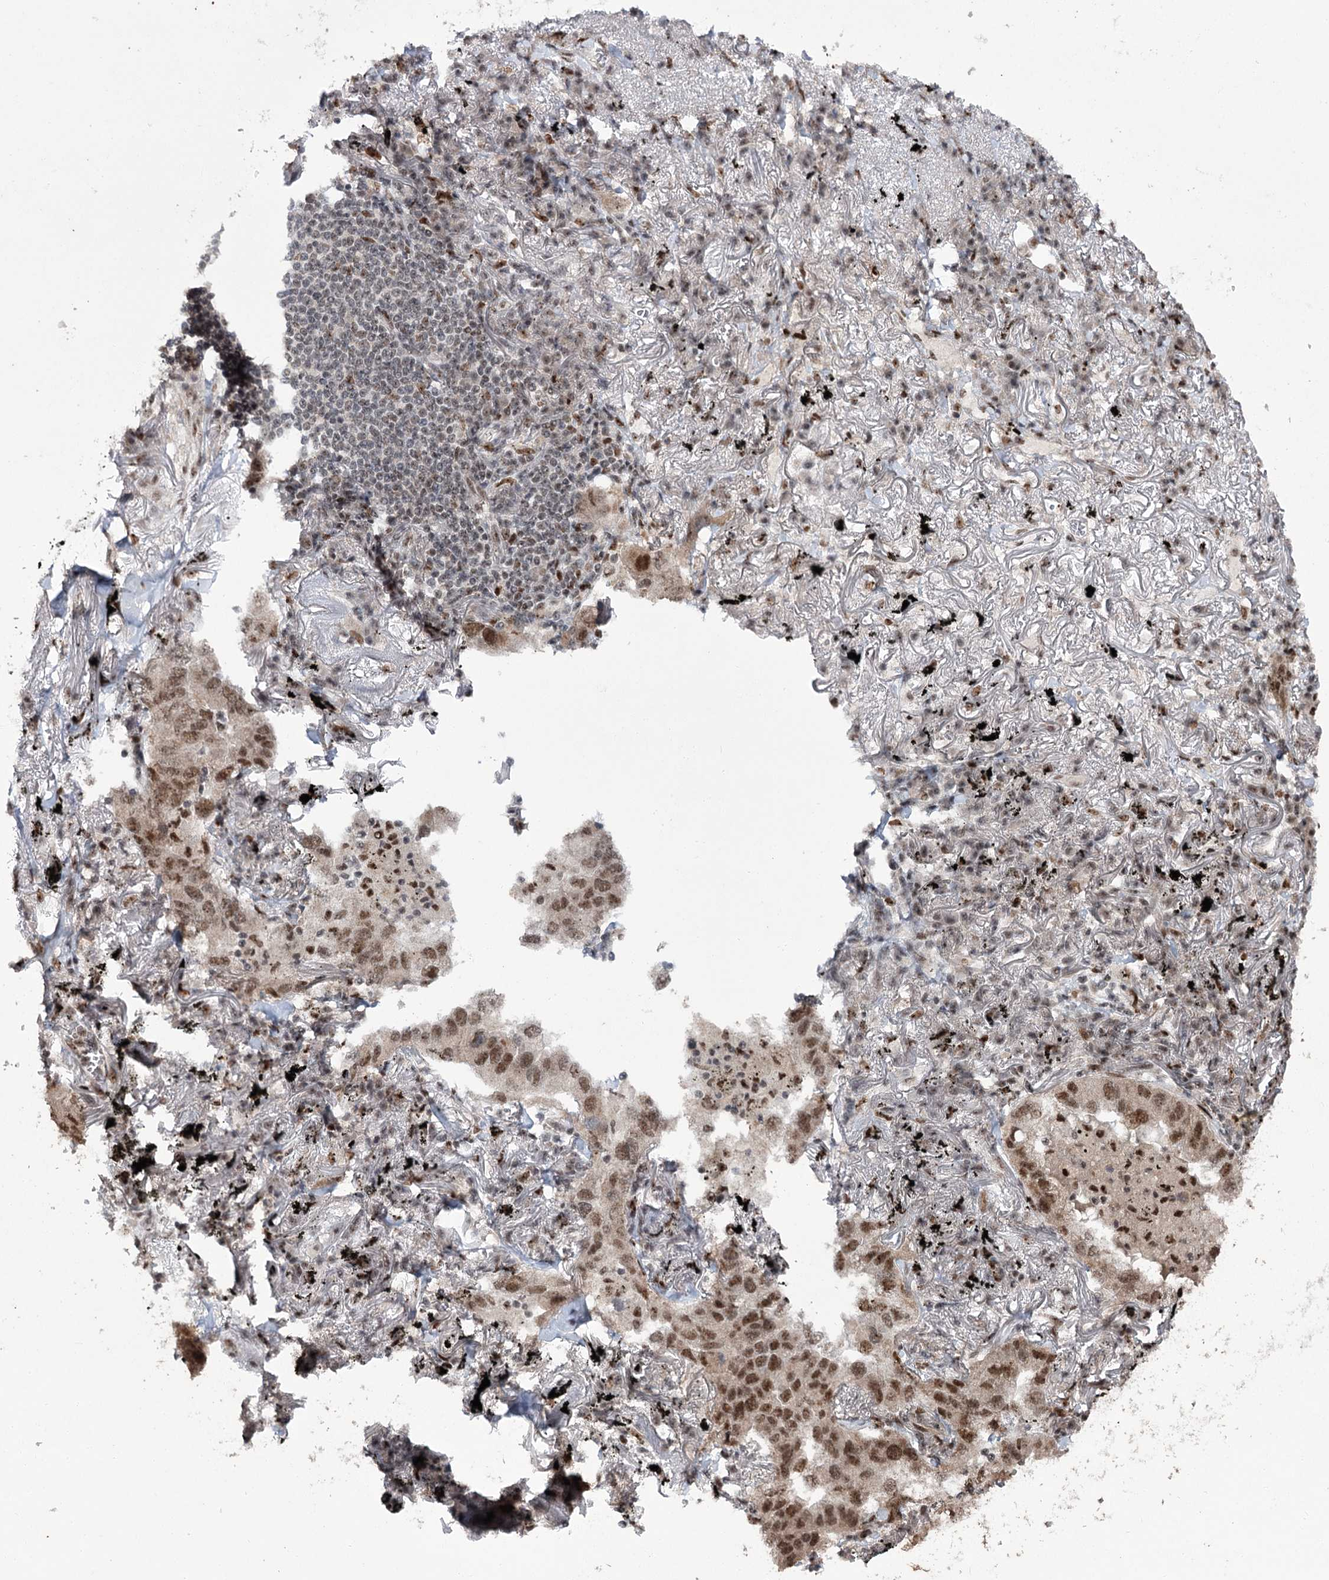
{"staining": {"intensity": "moderate", "quantity": ">75%", "location": "nuclear"}, "tissue": "lung cancer", "cell_type": "Tumor cells", "image_type": "cancer", "snomed": [{"axis": "morphology", "description": "Adenocarcinoma, NOS"}, {"axis": "topography", "description": "Lung"}], "caption": "A medium amount of moderate nuclear staining is identified in about >75% of tumor cells in adenocarcinoma (lung) tissue. (Brightfield microscopy of DAB IHC at high magnification).", "gene": "ERCC3", "patient": {"sex": "male", "age": 65}}